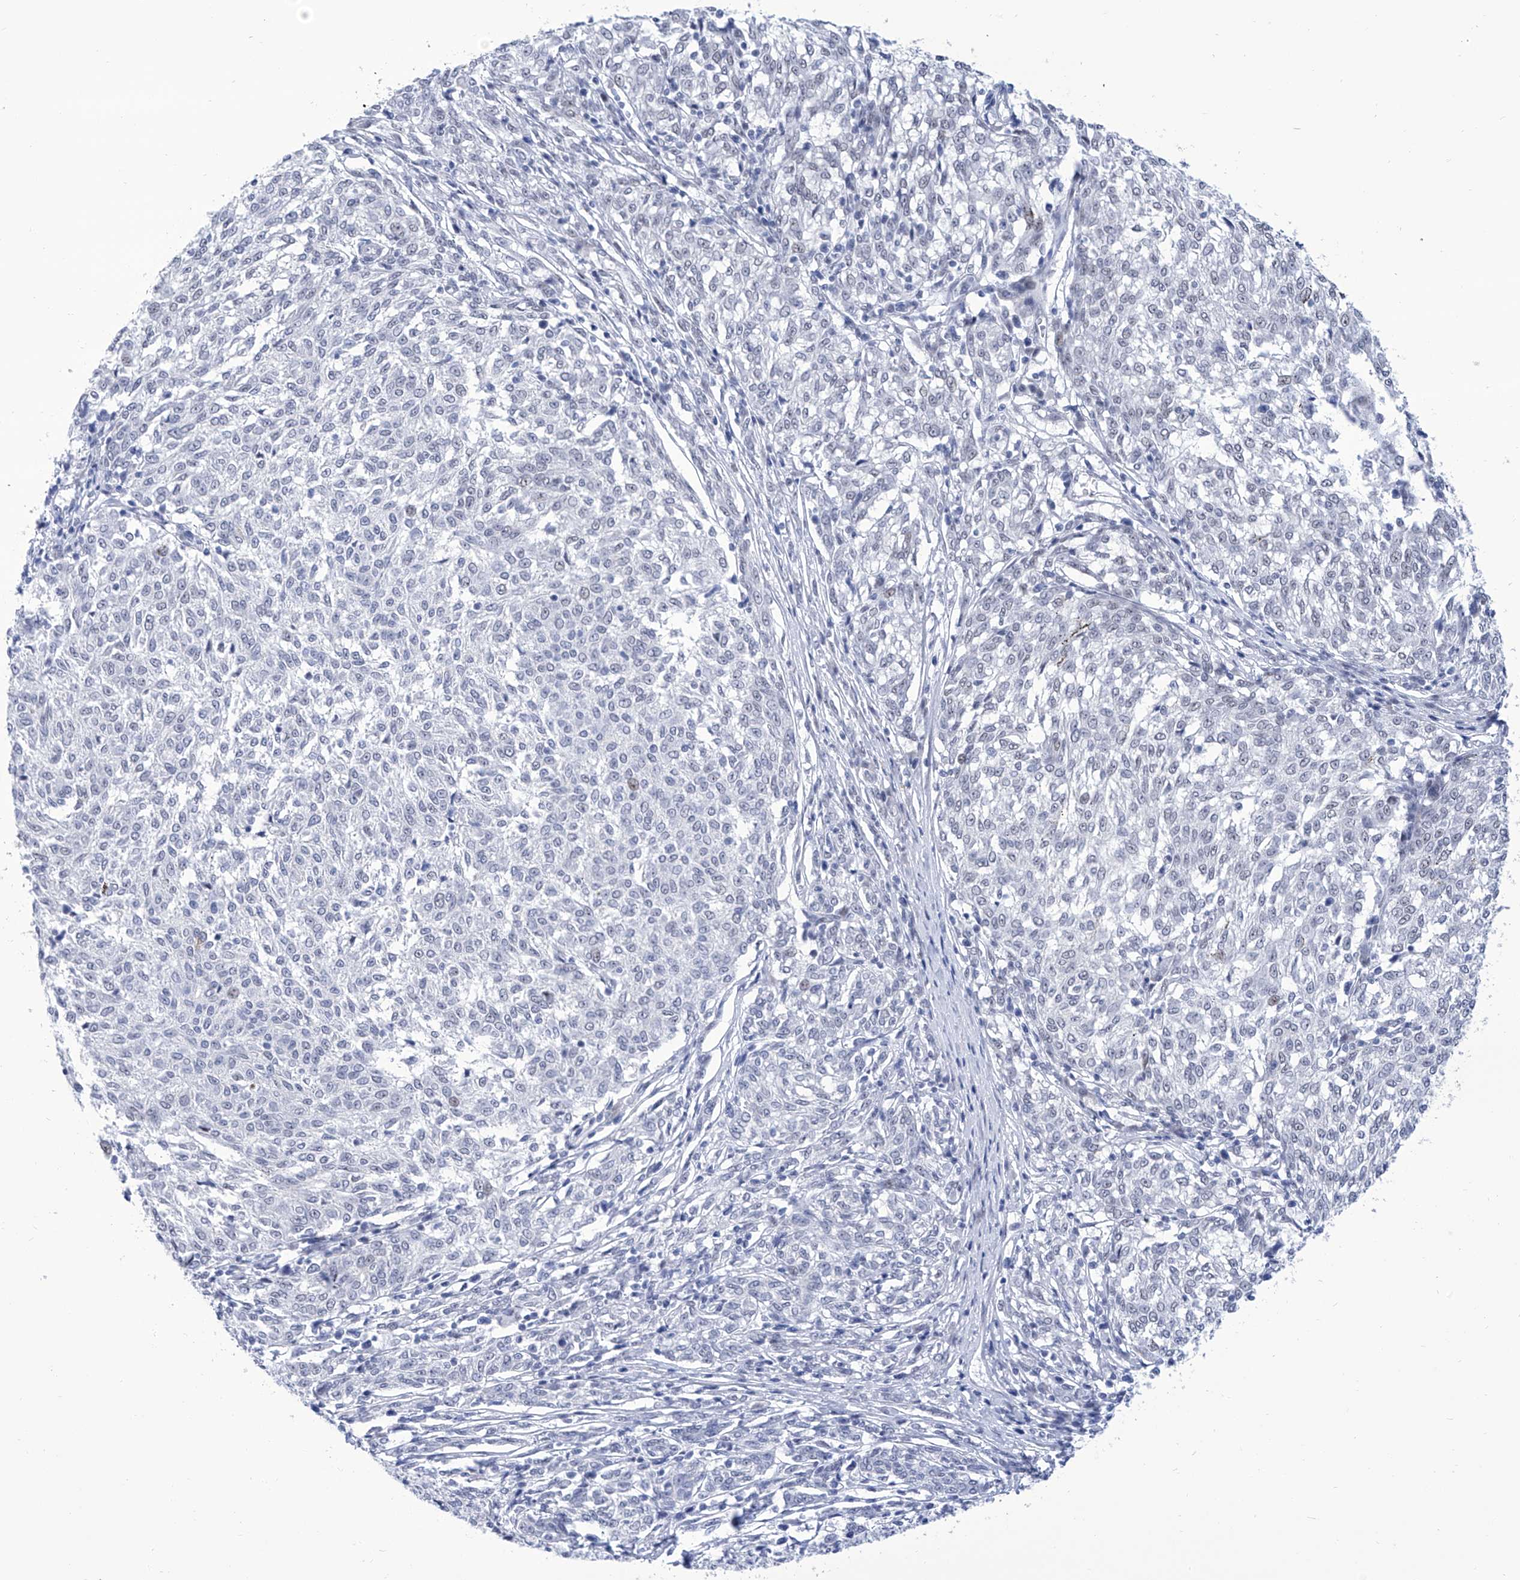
{"staining": {"intensity": "negative", "quantity": "none", "location": "none"}, "tissue": "melanoma", "cell_type": "Tumor cells", "image_type": "cancer", "snomed": [{"axis": "morphology", "description": "Malignant melanoma, NOS"}, {"axis": "topography", "description": "Skin"}], "caption": "DAB immunohistochemical staining of human malignant melanoma exhibits no significant expression in tumor cells.", "gene": "SART1", "patient": {"sex": "female", "age": 72}}